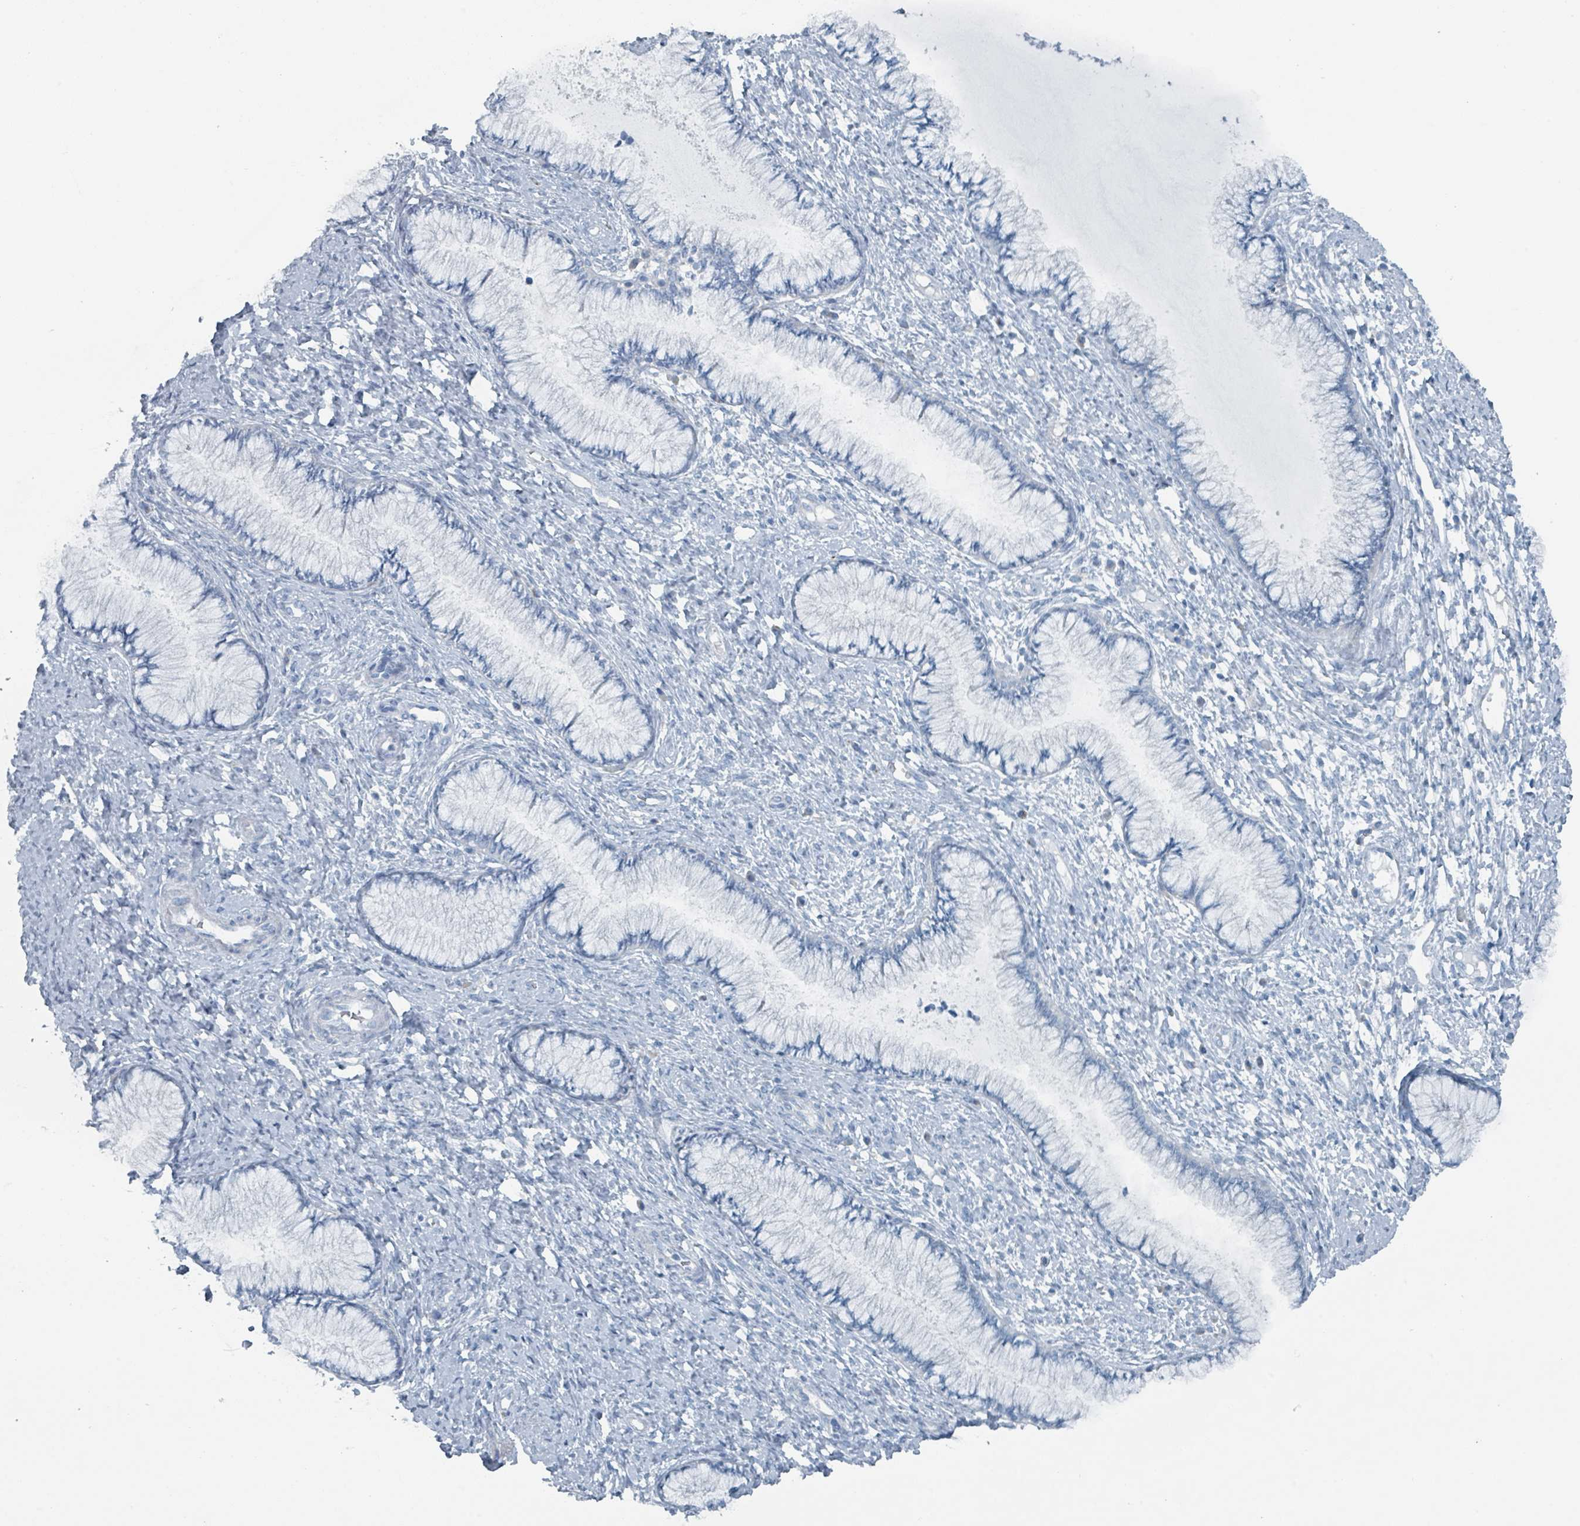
{"staining": {"intensity": "negative", "quantity": "none", "location": "none"}, "tissue": "cervix", "cell_type": "Glandular cells", "image_type": "normal", "snomed": [{"axis": "morphology", "description": "Normal tissue, NOS"}, {"axis": "topography", "description": "Cervix"}], "caption": "An IHC image of normal cervix is shown. There is no staining in glandular cells of cervix. The staining is performed using DAB (3,3'-diaminobenzidine) brown chromogen with nuclei counter-stained in using hematoxylin.", "gene": "GAMT", "patient": {"sex": "female", "age": 42}}